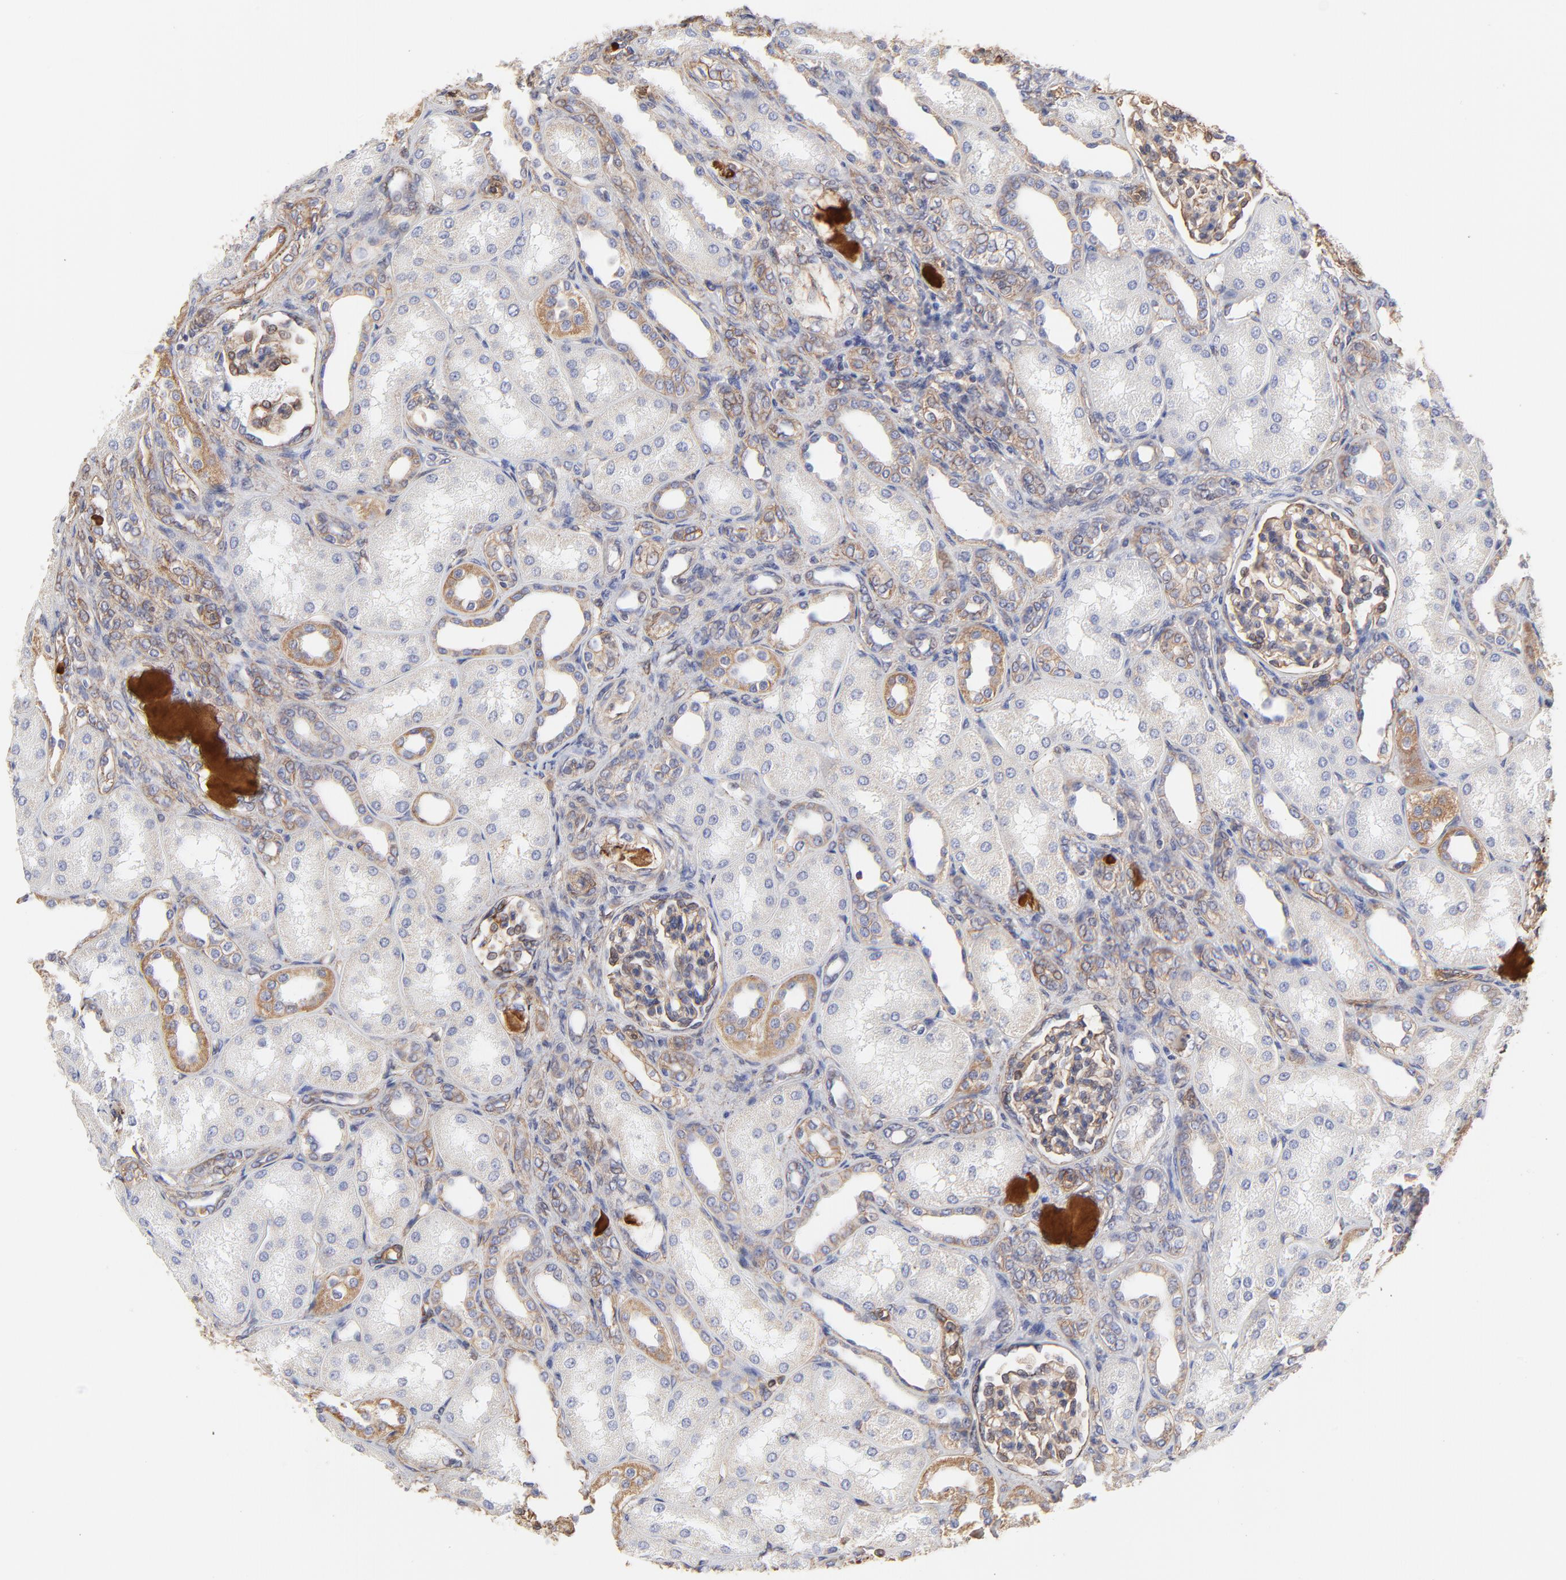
{"staining": {"intensity": "weak", "quantity": ">75%", "location": "cytoplasmic/membranous"}, "tissue": "kidney", "cell_type": "Cells in glomeruli", "image_type": "normal", "snomed": [{"axis": "morphology", "description": "Normal tissue, NOS"}, {"axis": "topography", "description": "Kidney"}], "caption": "Immunohistochemical staining of benign kidney displays >75% levels of weak cytoplasmic/membranous protein positivity in approximately >75% of cells in glomeruli. The staining is performed using DAB (3,3'-diaminobenzidine) brown chromogen to label protein expression. The nuclei are counter-stained blue using hematoxylin.", "gene": "LRCH2", "patient": {"sex": "male", "age": 7}}